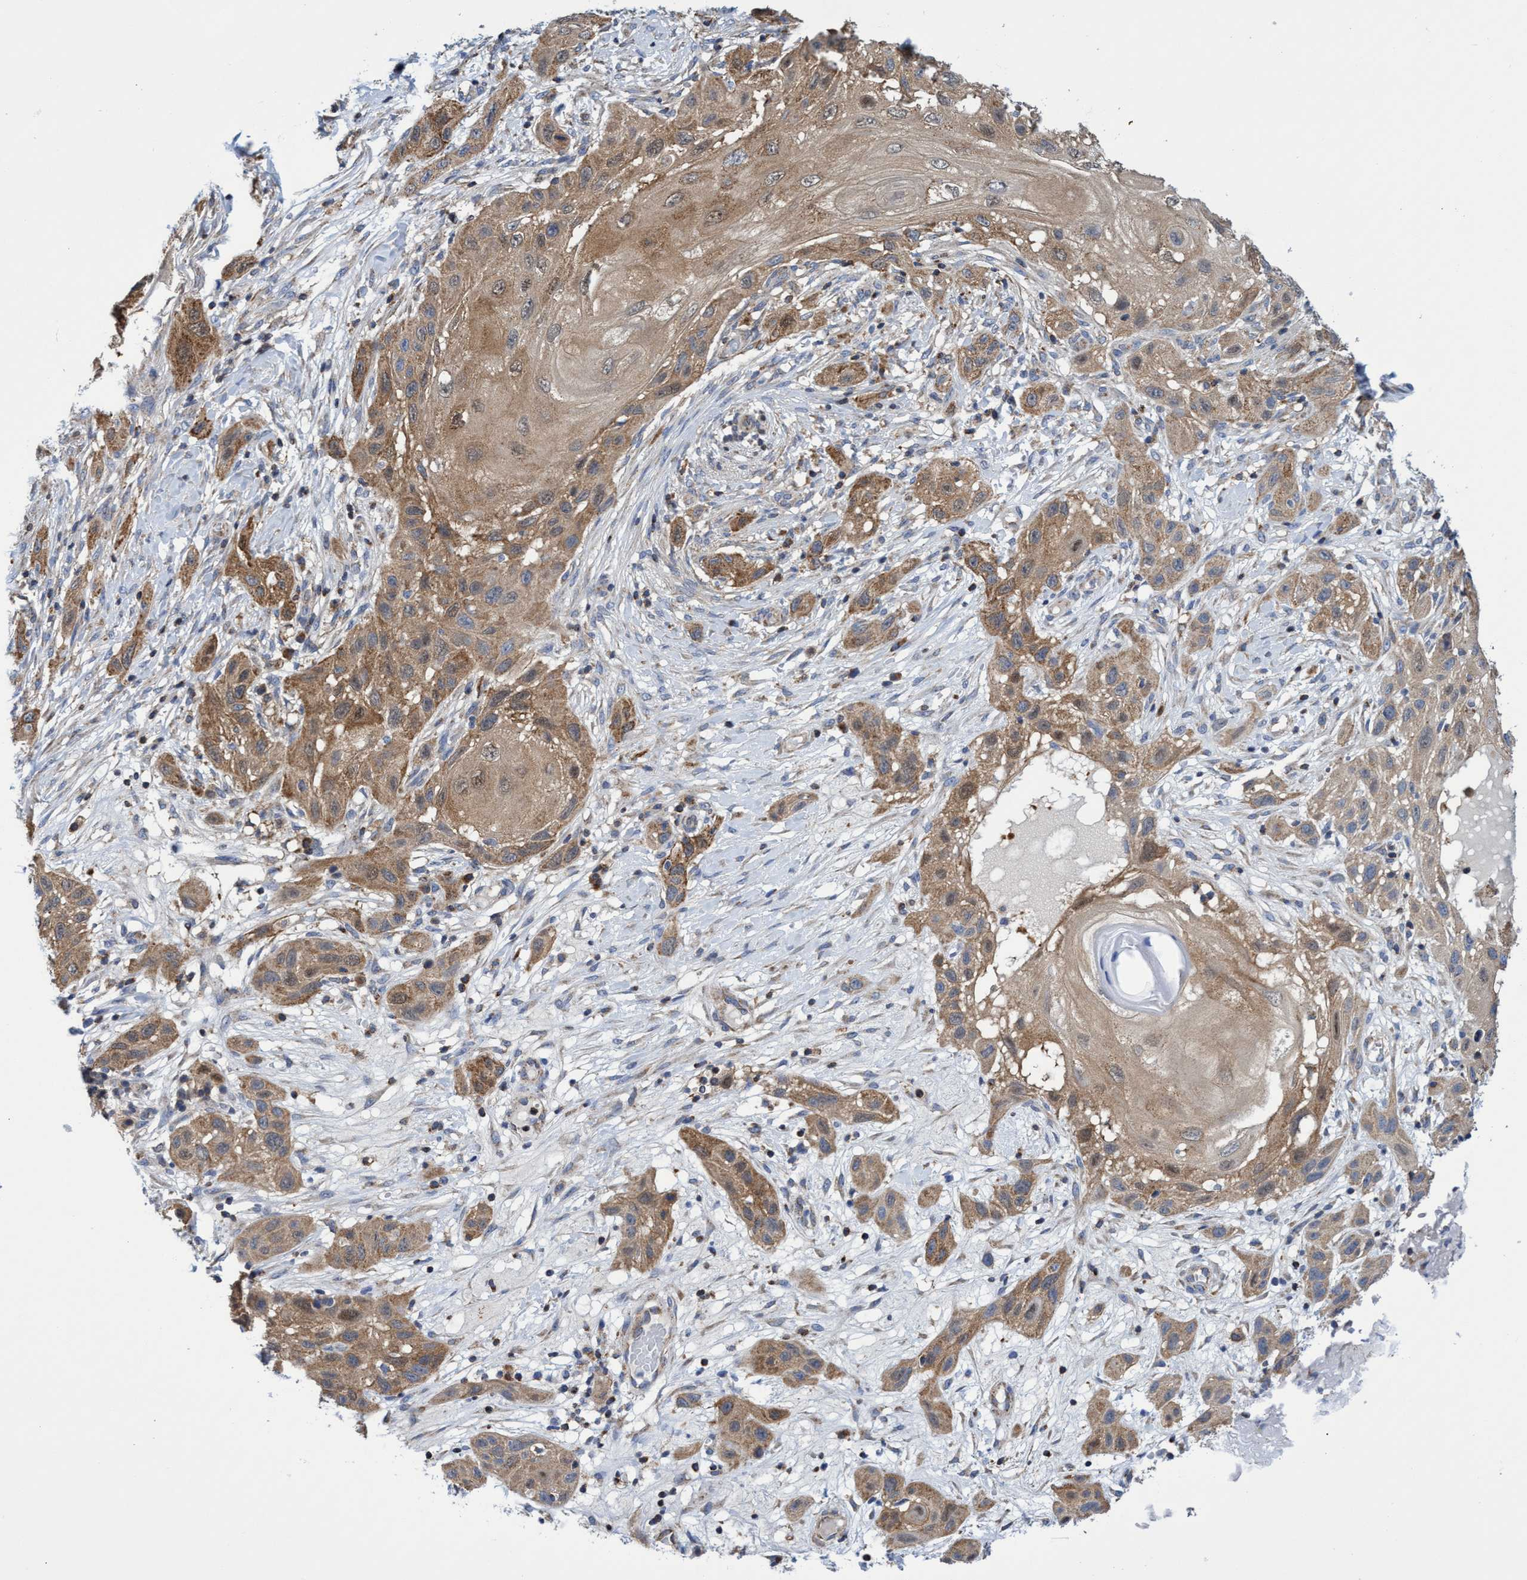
{"staining": {"intensity": "moderate", "quantity": ">75%", "location": "cytoplasmic/membranous"}, "tissue": "skin cancer", "cell_type": "Tumor cells", "image_type": "cancer", "snomed": [{"axis": "morphology", "description": "Squamous cell carcinoma, NOS"}, {"axis": "topography", "description": "Skin"}], "caption": "Immunohistochemical staining of human squamous cell carcinoma (skin) exhibits medium levels of moderate cytoplasmic/membranous protein staining in about >75% of tumor cells.", "gene": "CRYZ", "patient": {"sex": "female", "age": 96}}